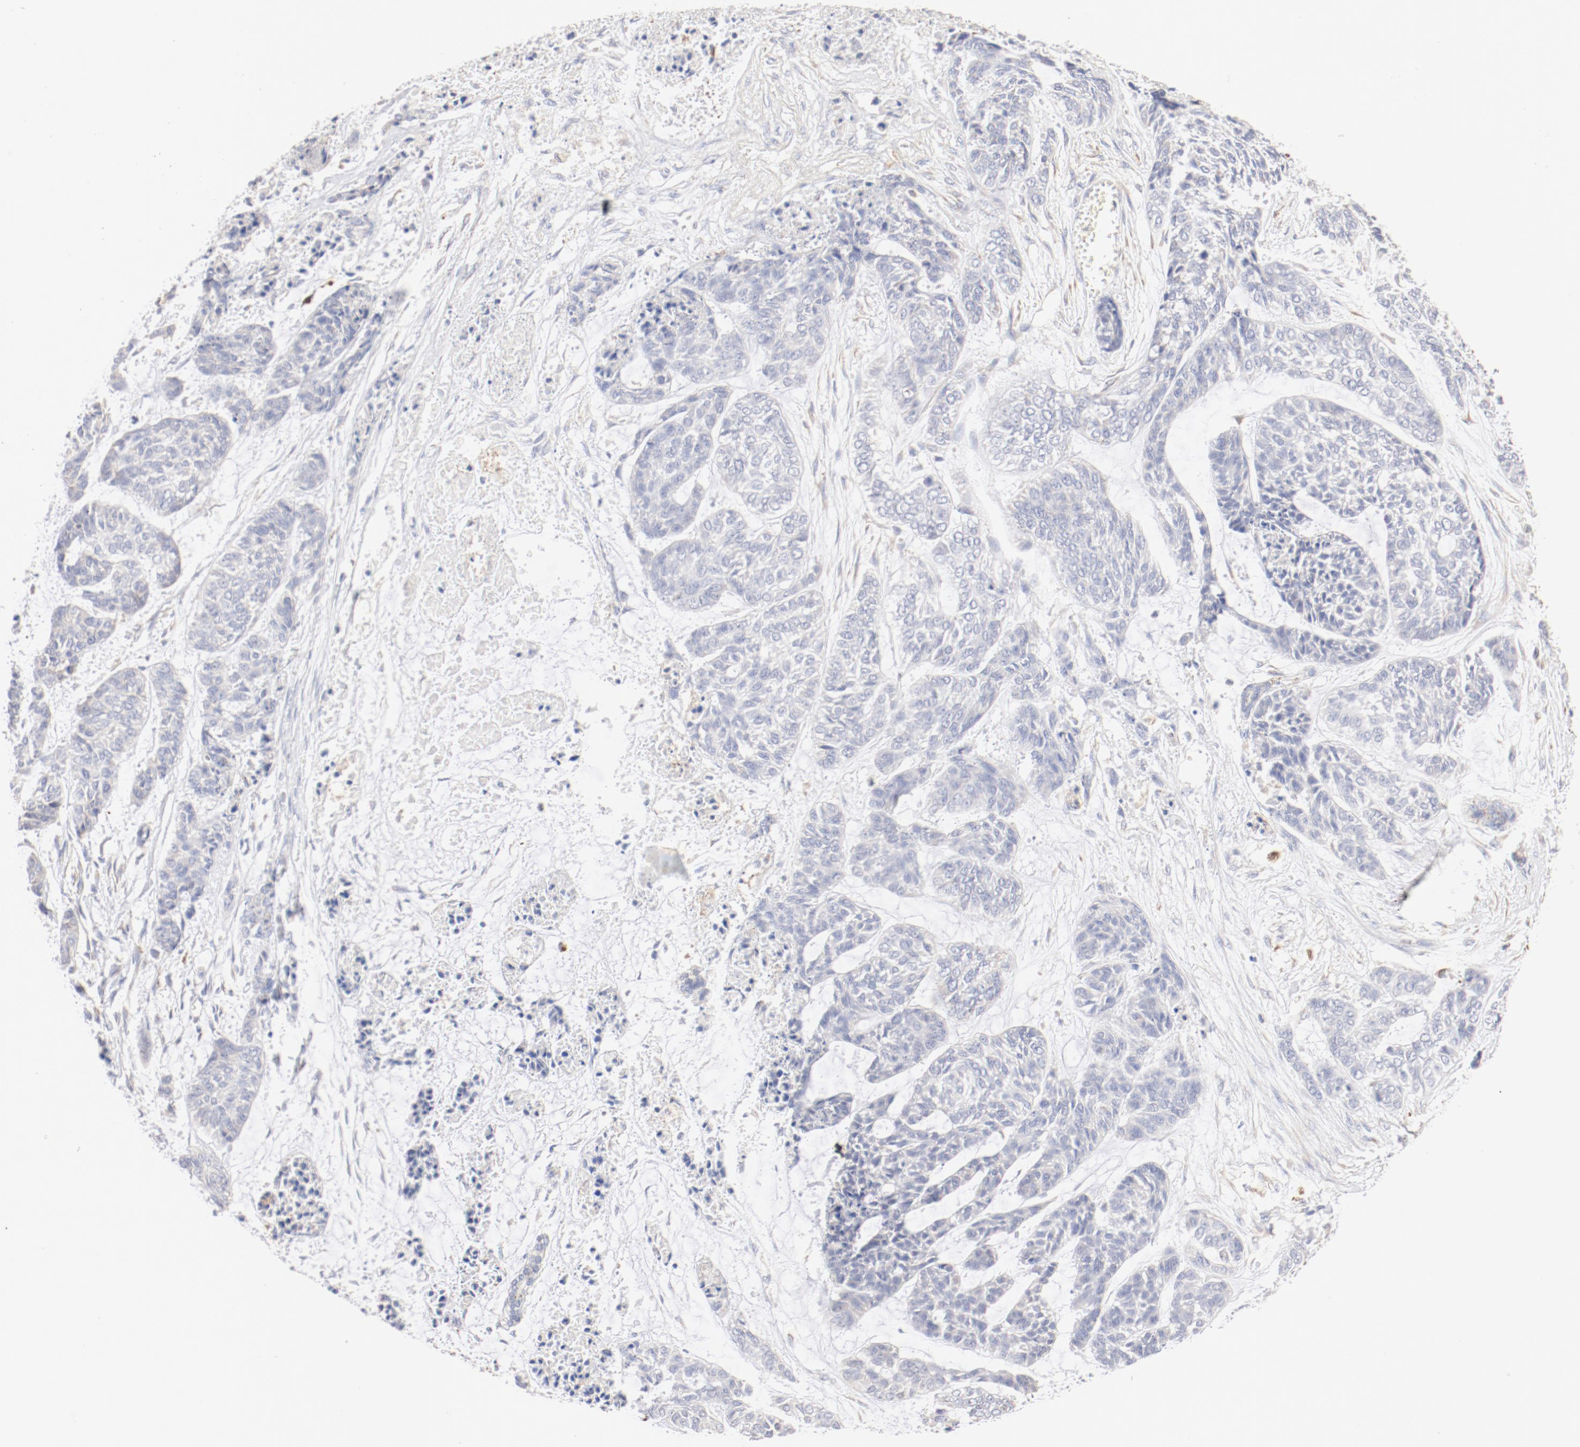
{"staining": {"intensity": "negative", "quantity": "none", "location": "none"}, "tissue": "skin cancer", "cell_type": "Tumor cells", "image_type": "cancer", "snomed": [{"axis": "morphology", "description": "Basal cell carcinoma"}, {"axis": "topography", "description": "Skin"}], "caption": "An immunohistochemistry micrograph of basal cell carcinoma (skin) is shown. There is no staining in tumor cells of basal cell carcinoma (skin).", "gene": "CTSH", "patient": {"sex": "female", "age": 64}}